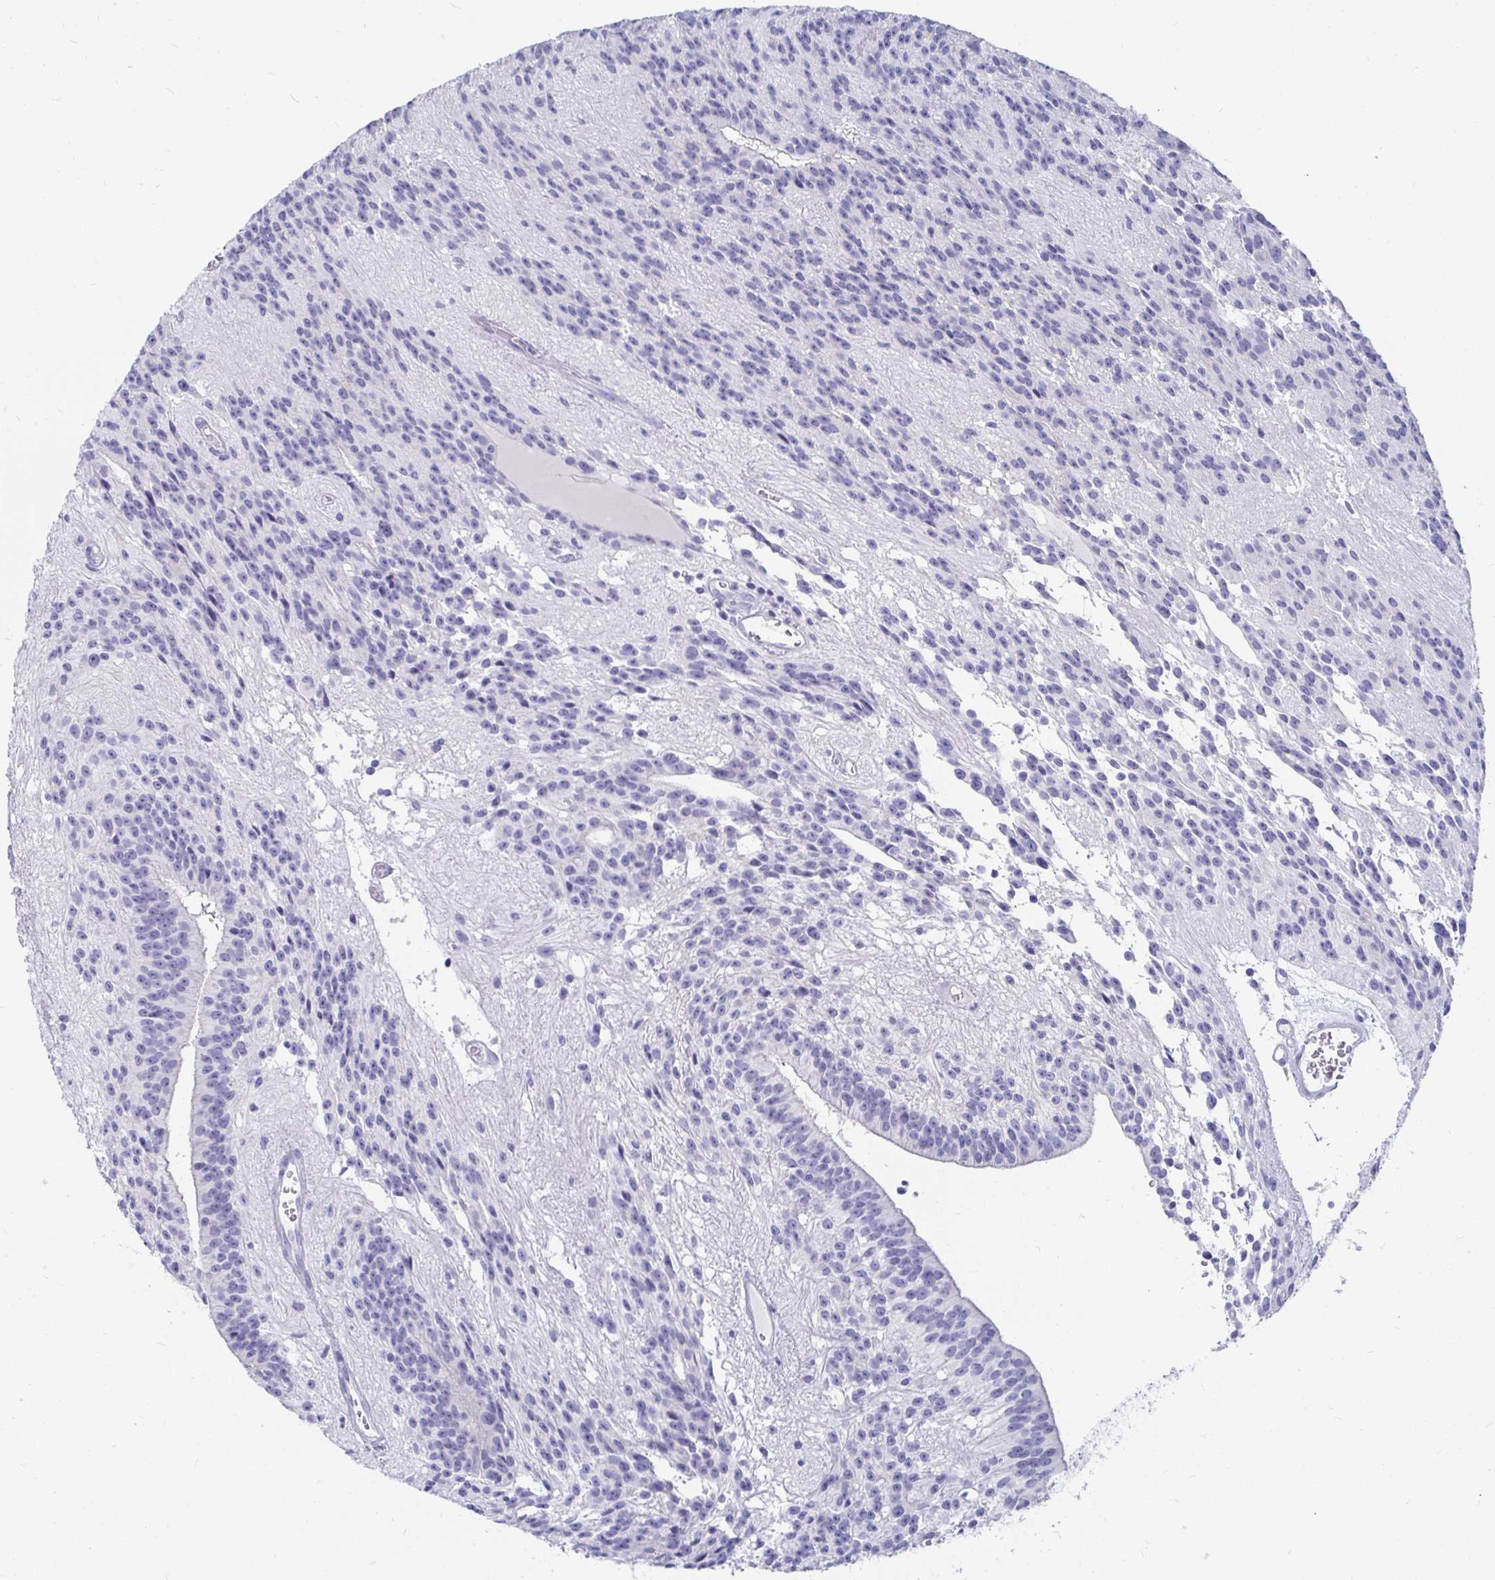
{"staining": {"intensity": "negative", "quantity": "none", "location": "none"}, "tissue": "glioma", "cell_type": "Tumor cells", "image_type": "cancer", "snomed": [{"axis": "morphology", "description": "Glioma, malignant, Low grade"}, {"axis": "topography", "description": "Brain"}], "caption": "This photomicrograph is of glioma stained with immunohistochemistry (IHC) to label a protein in brown with the nuclei are counter-stained blue. There is no positivity in tumor cells.", "gene": "PEG10", "patient": {"sex": "male", "age": 31}}